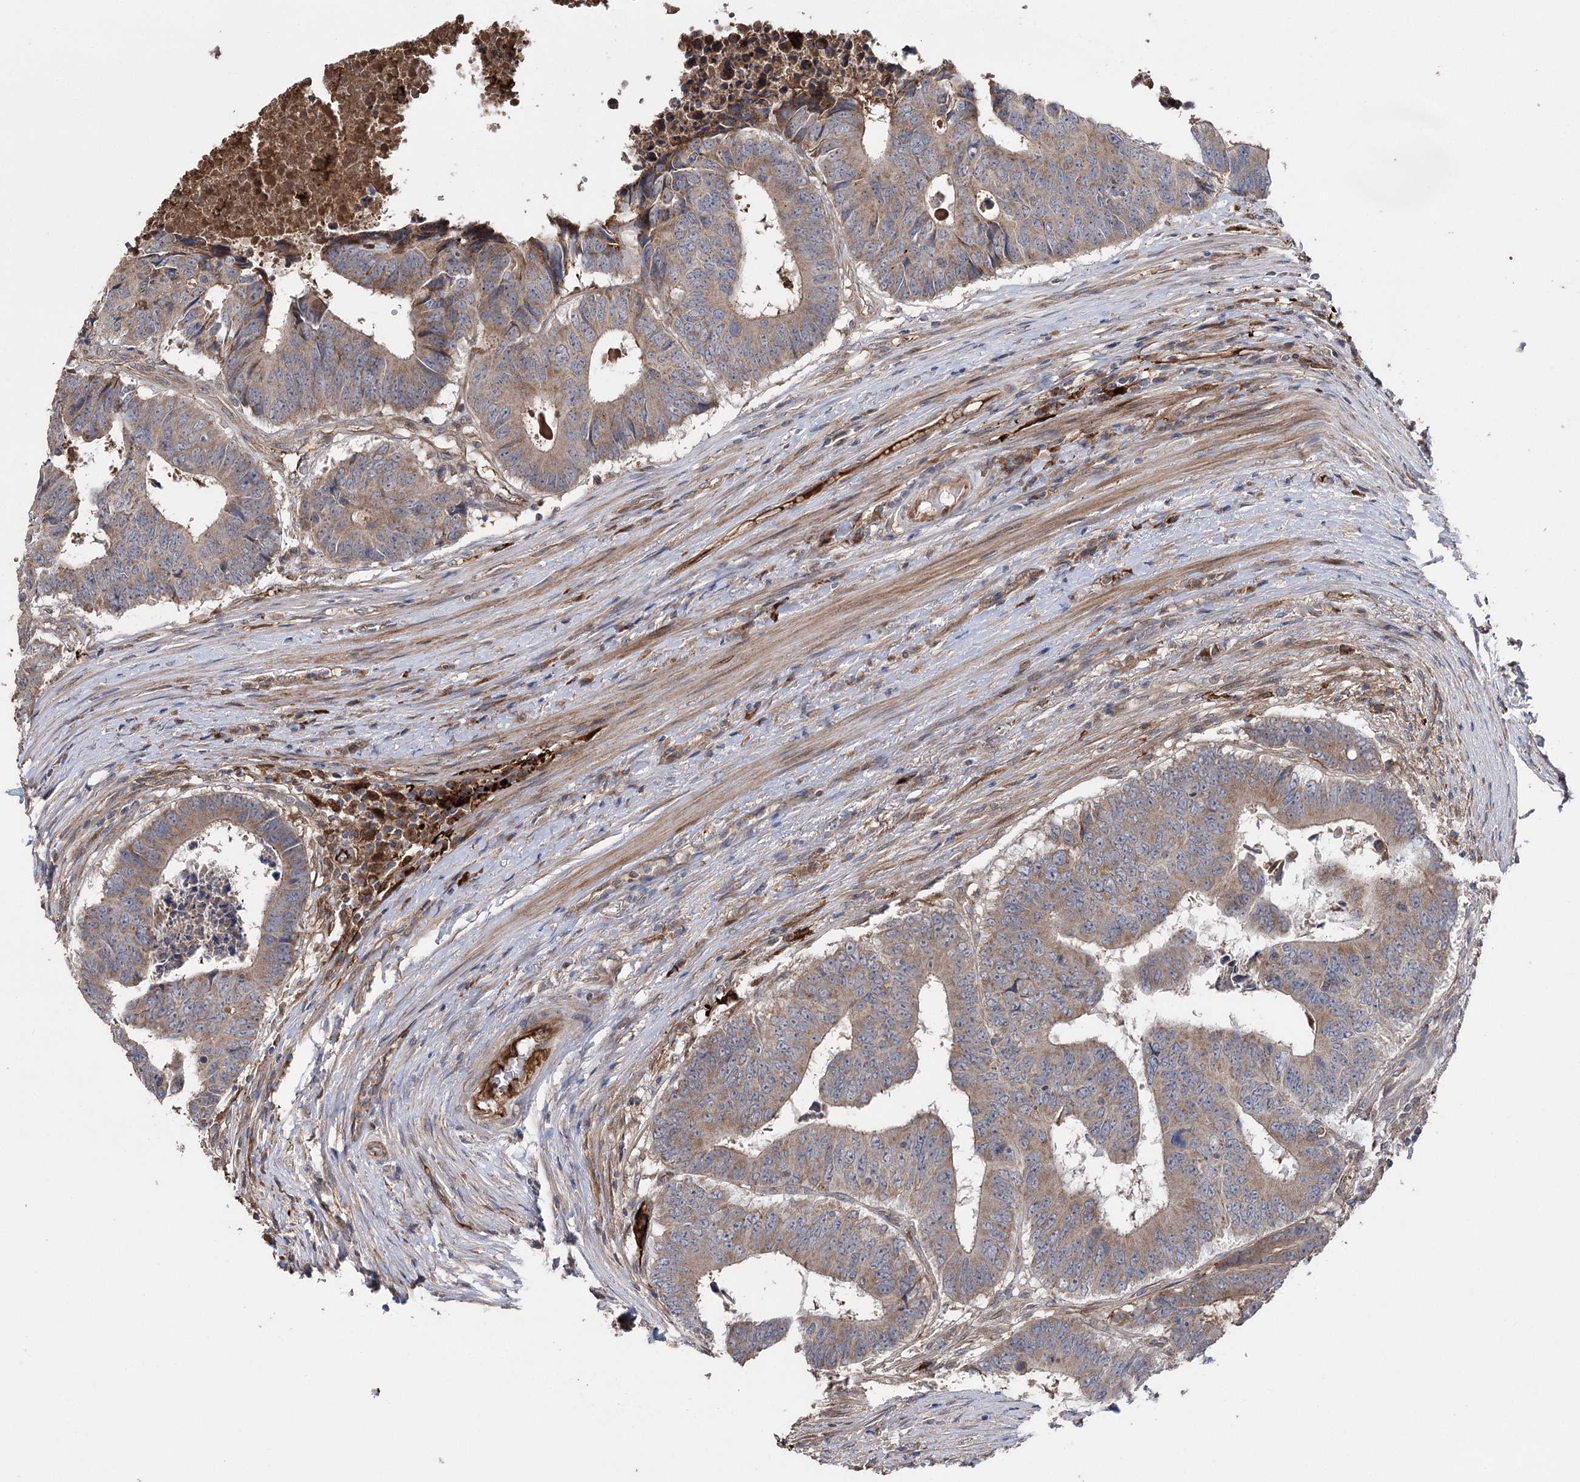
{"staining": {"intensity": "weak", "quantity": ">75%", "location": "cytoplasmic/membranous"}, "tissue": "colorectal cancer", "cell_type": "Tumor cells", "image_type": "cancer", "snomed": [{"axis": "morphology", "description": "Adenocarcinoma, NOS"}, {"axis": "topography", "description": "Rectum"}], "caption": "A brown stain labels weak cytoplasmic/membranous expression of a protein in human adenocarcinoma (colorectal) tumor cells. (DAB (3,3'-diaminobenzidine) IHC, brown staining for protein, blue staining for nuclei).", "gene": "OTUD1", "patient": {"sex": "male", "age": 84}}